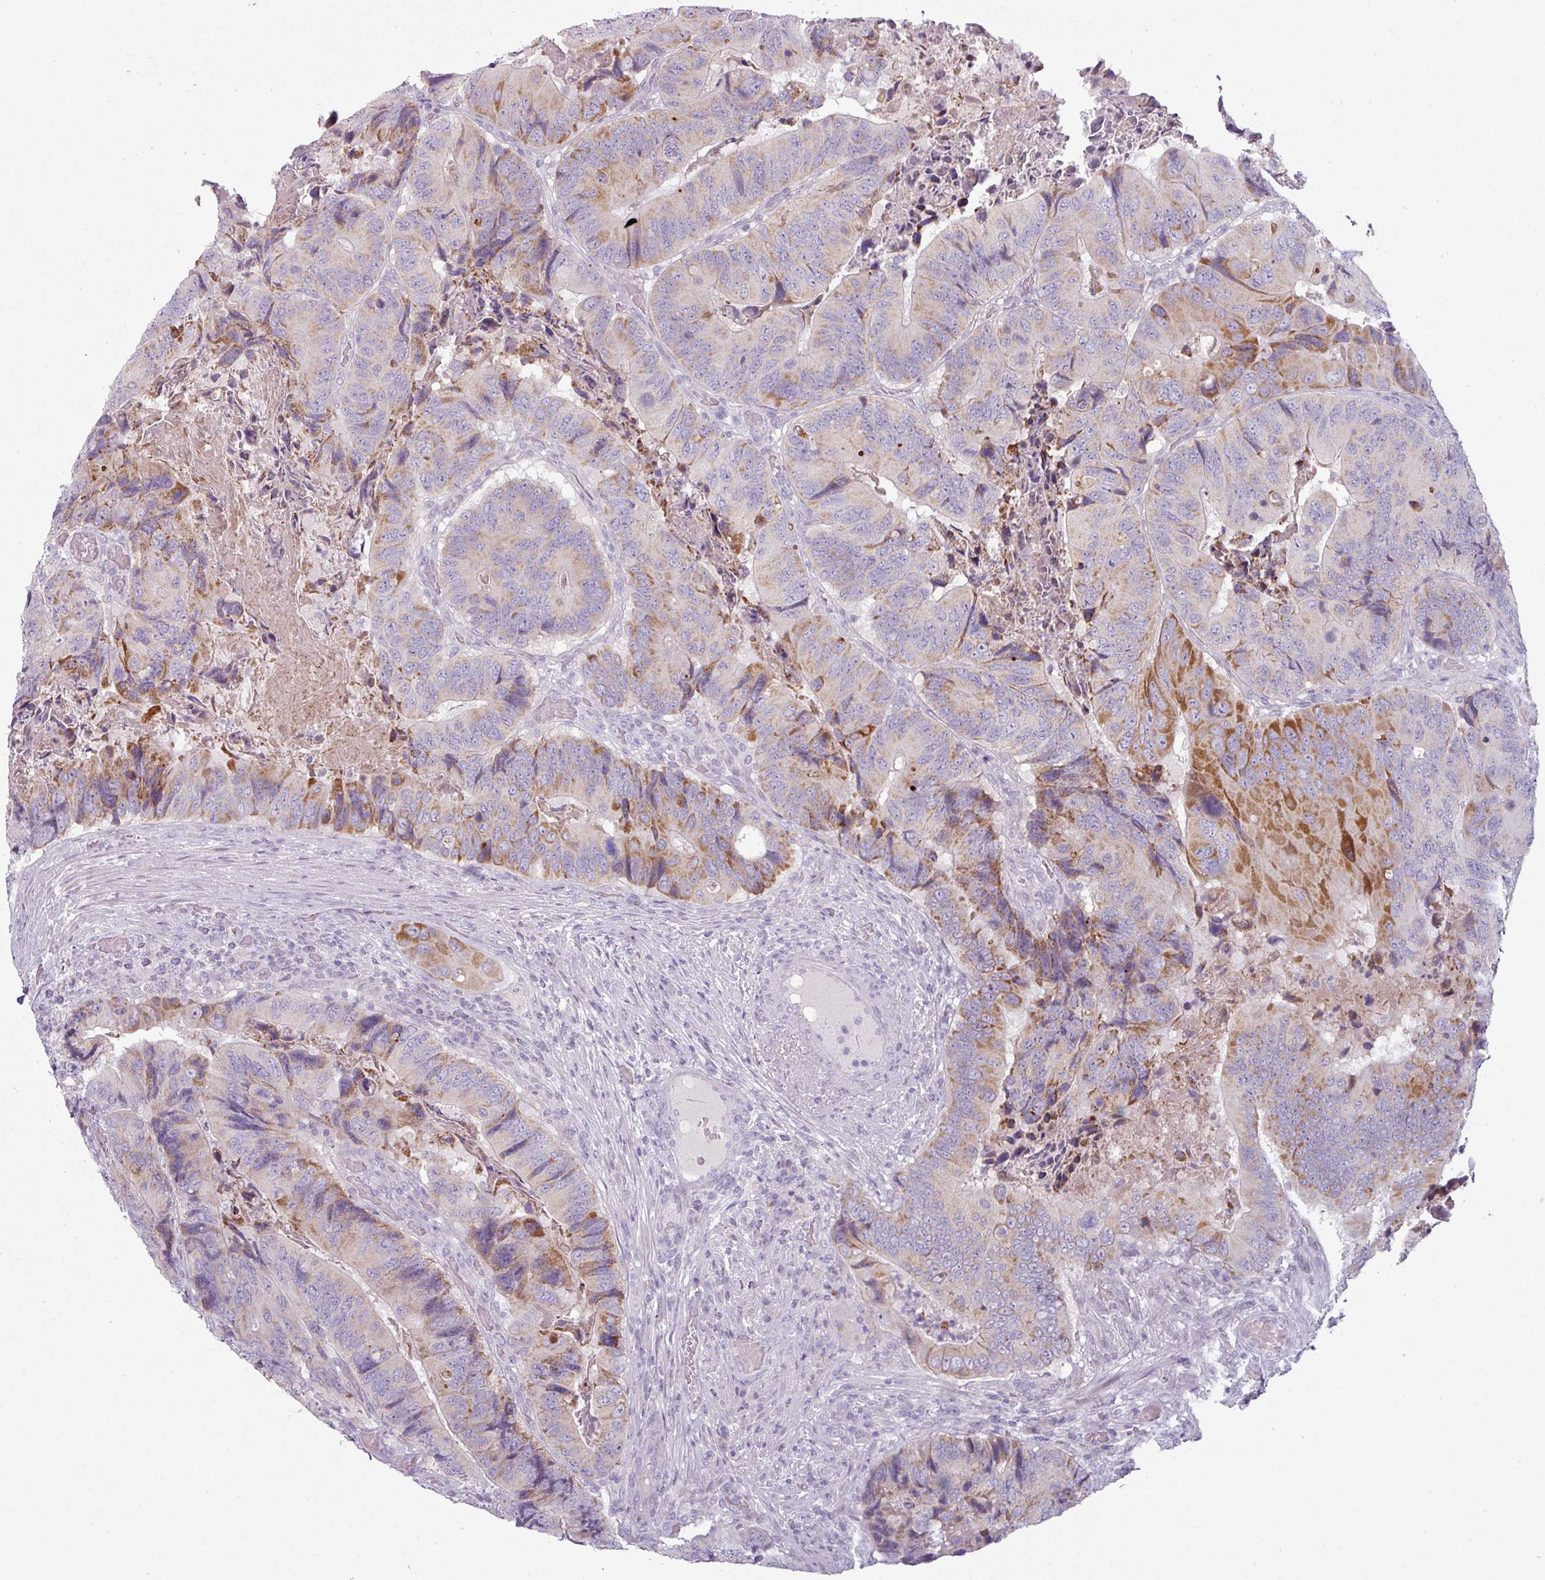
{"staining": {"intensity": "moderate", "quantity": "25%-75%", "location": "cytoplasmic/membranous"}, "tissue": "colorectal cancer", "cell_type": "Tumor cells", "image_type": "cancer", "snomed": [{"axis": "morphology", "description": "Adenocarcinoma, NOS"}, {"axis": "topography", "description": "Colon"}], "caption": "Immunohistochemical staining of human colorectal cancer (adenocarcinoma) displays moderate cytoplasmic/membranous protein staining in about 25%-75% of tumor cells. (DAB = brown stain, brightfield microscopy at high magnification).", "gene": "ZNF615", "patient": {"sex": "male", "age": 84}}